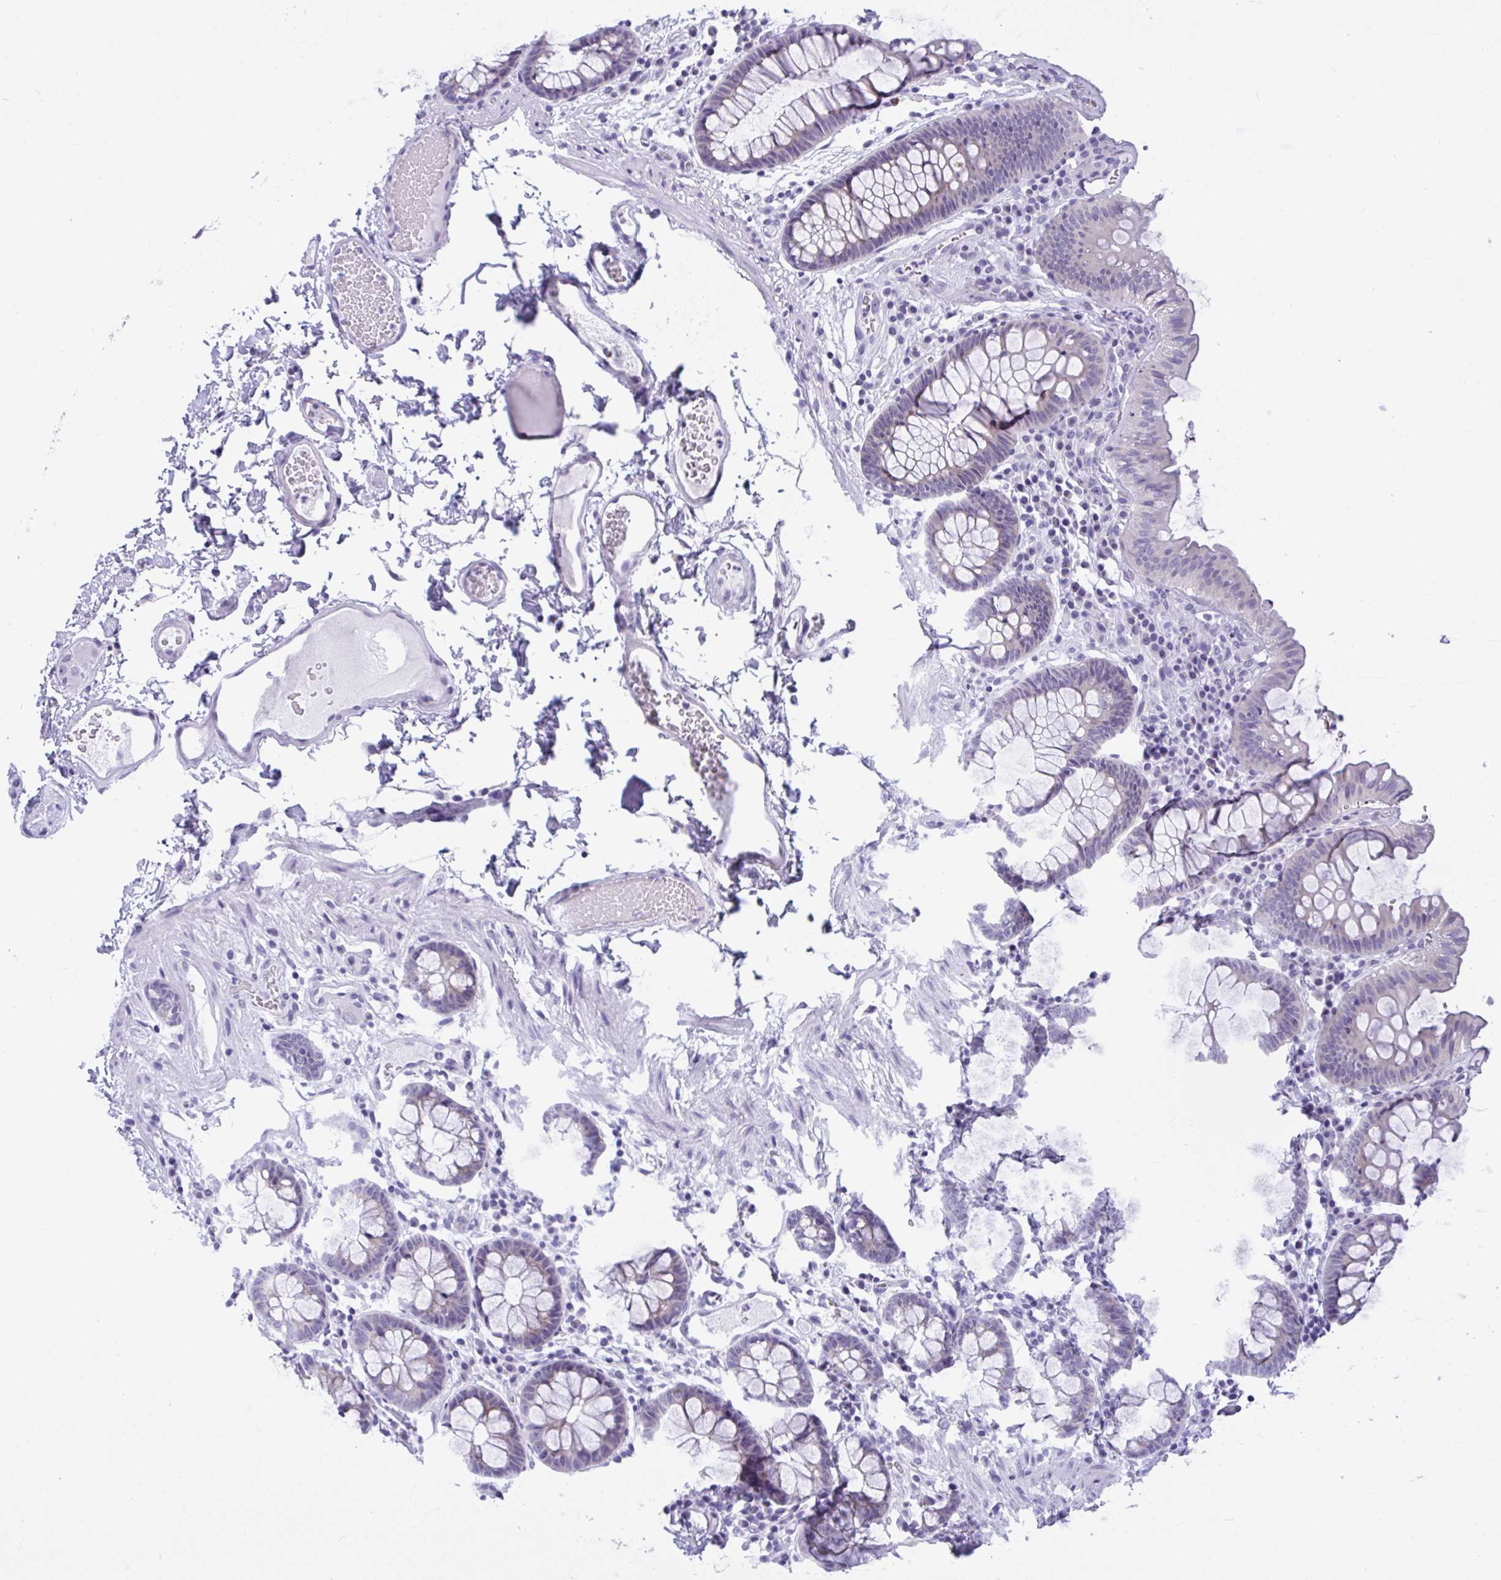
{"staining": {"intensity": "negative", "quantity": "none", "location": "none"}, "tissue": "colon", "cell_type": "Endothelial cells", "image_type": "normal", "snomed": [{"axis": "morphology", "description": "Normal tissue, NOS"}, {"axis": "topography", "description": "Colon"}, {"axis": "topography", "description": "Peripheral nerve tissue"}], "caption": "A high-resolution histopathology image shows immunohistochemistry staining of normal colon, which shows no significant positivity in endothelial cells.", "gene": "YBX2", "patient": {"sex": "male", "age": 84}}